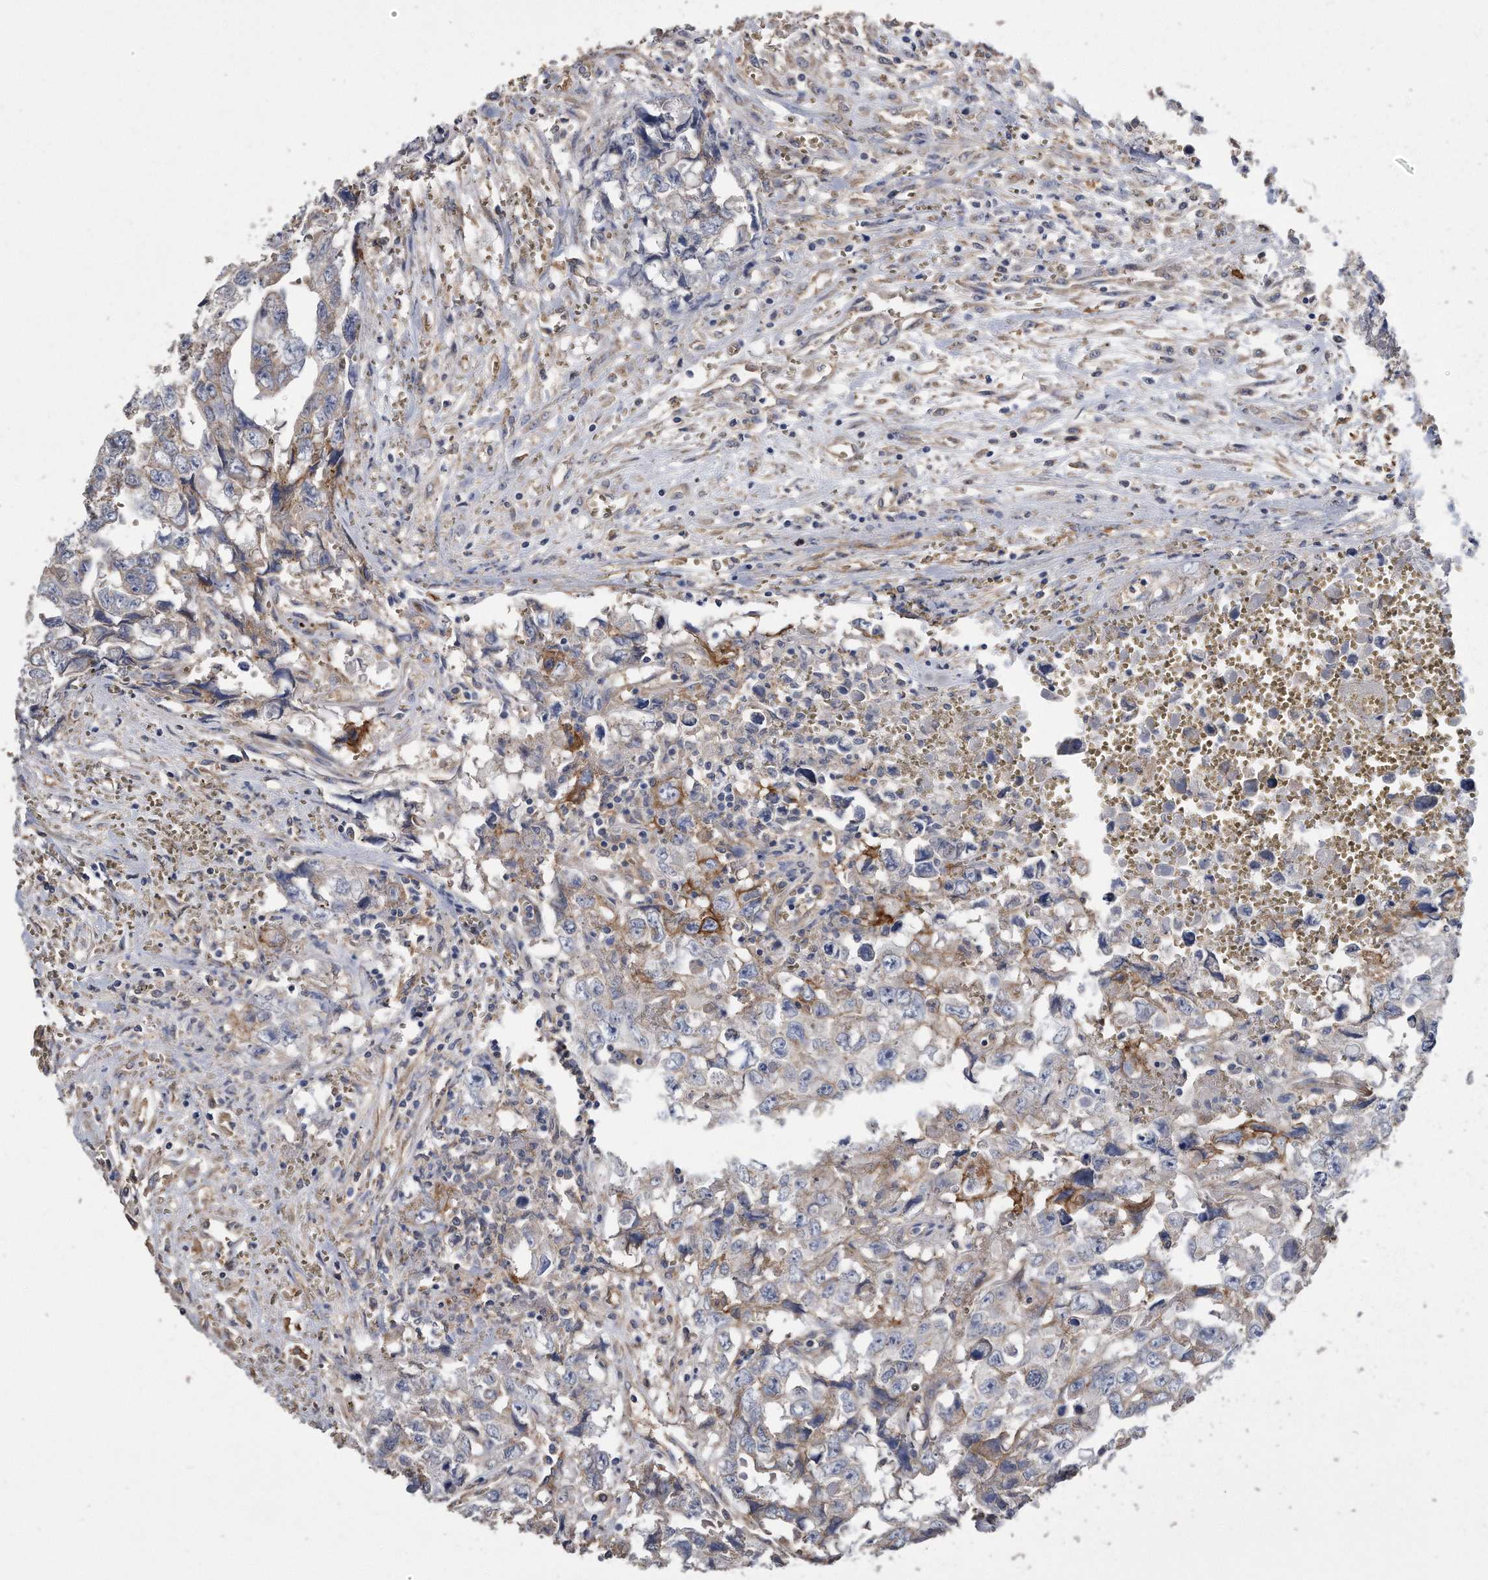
{"staining": {"intensity": "moderate", "quantity": "<25%", "location": "cytoplasmic/membranous"}, "tissue": "testis cancer", "cell_type": "Tumor cells", "image_type": "cancer", "snomed": [{"axis": "morphology", "description": "Carcinoma, Embryonal, NOS"}, {"axis": "topography", "description": "Testis"}], "caption": "Immunohistochemical staining of testis embryonal carcinoma reveals low levels of moderate cytoplasmic/membranous protein positivity in about <25% of tumor cells. (DAB (3,3'-diaminobenzidine) IHC, brown staining for protein, blue staining for nuclei).", "gene": "CDCP1", "patient": {"sex": "male", "age": 31}}